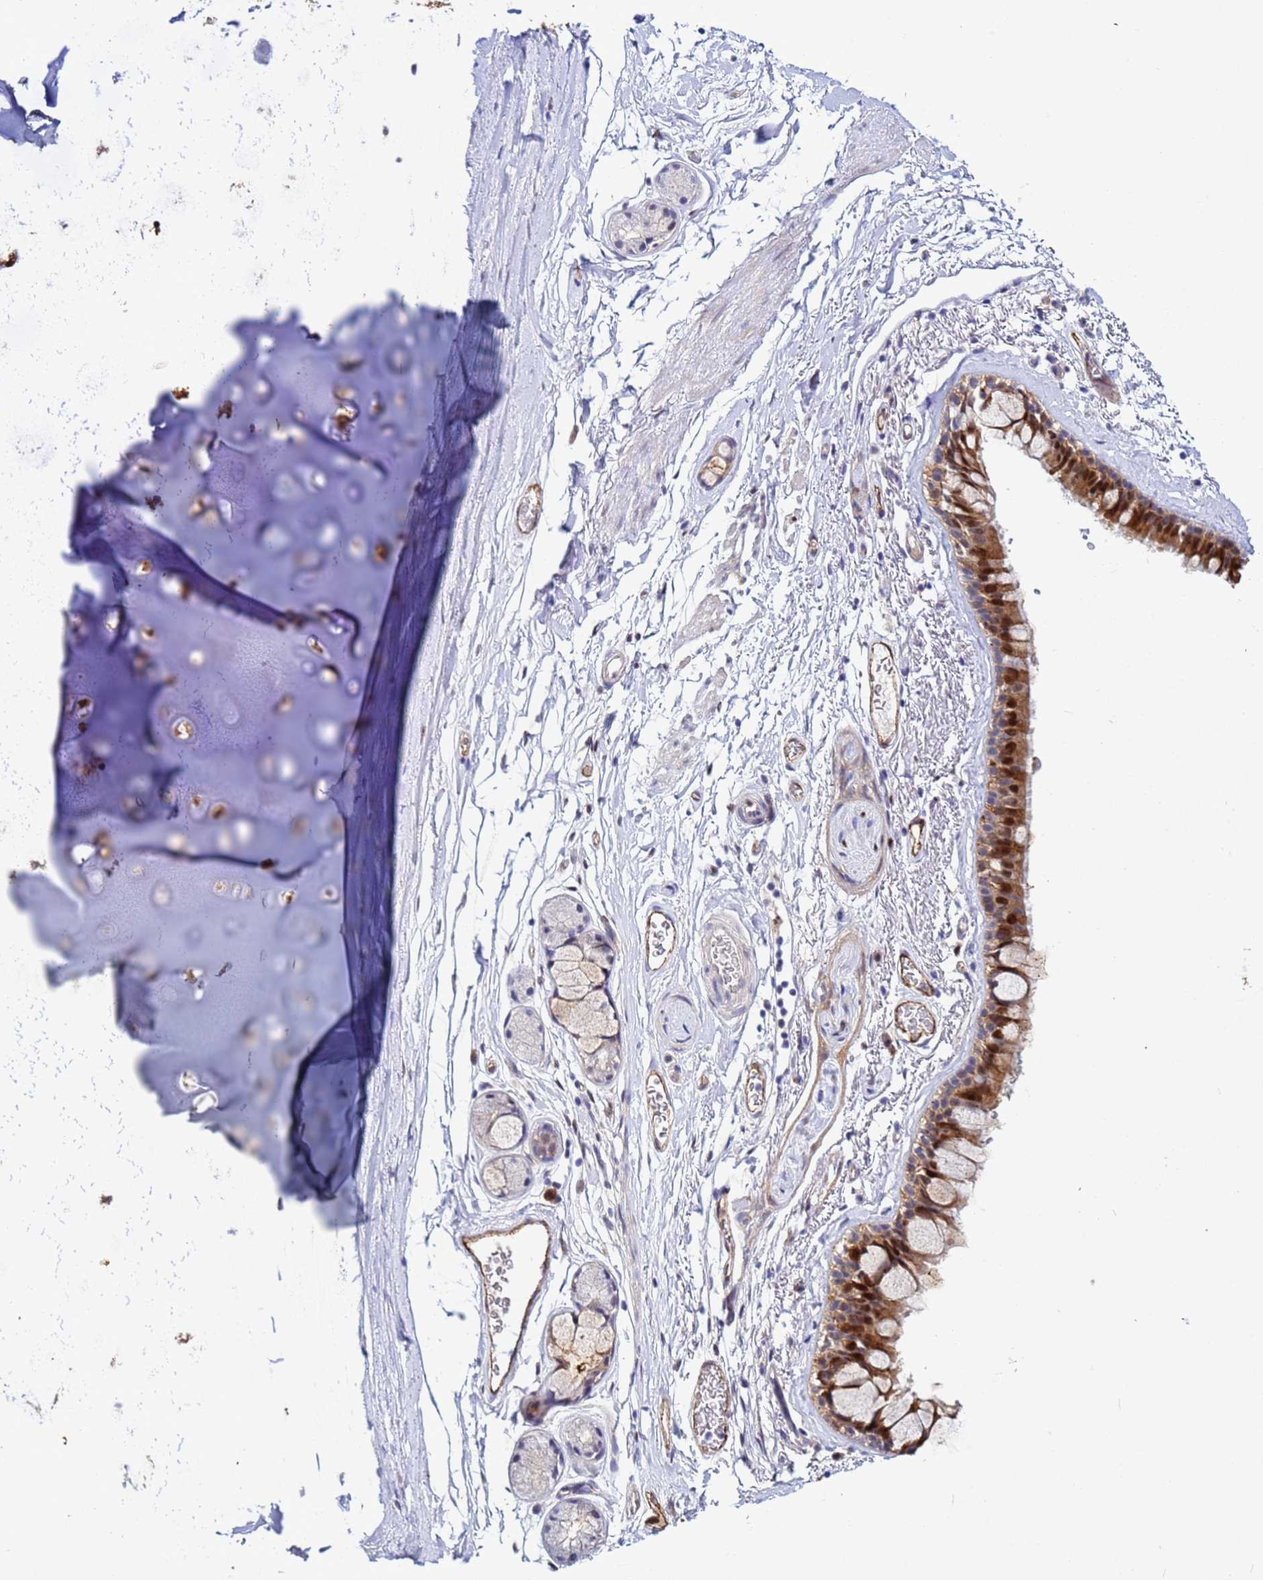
{"staining": {"intensity": "negative", "quantity": "none", "location": "none"}, "tissue": "adipose tissue", "cell_type": "Adipocytes", "image_type": "normal", "snomed": [{"axis": "morphology", "description": "Normal tissue, NOS"}, {"axis": "topography", "description": "Lymph node"}, {"axis": "topography", "description": "Bronchus"}], "caption": "DAB immunohistochemical staining of normal human adipose tissue demonstrates no significant expression in adipocytes. Nuclei are stained in blue.", "gene": "SLC25A37", "patient": {"sex": "male", "age": 63}}